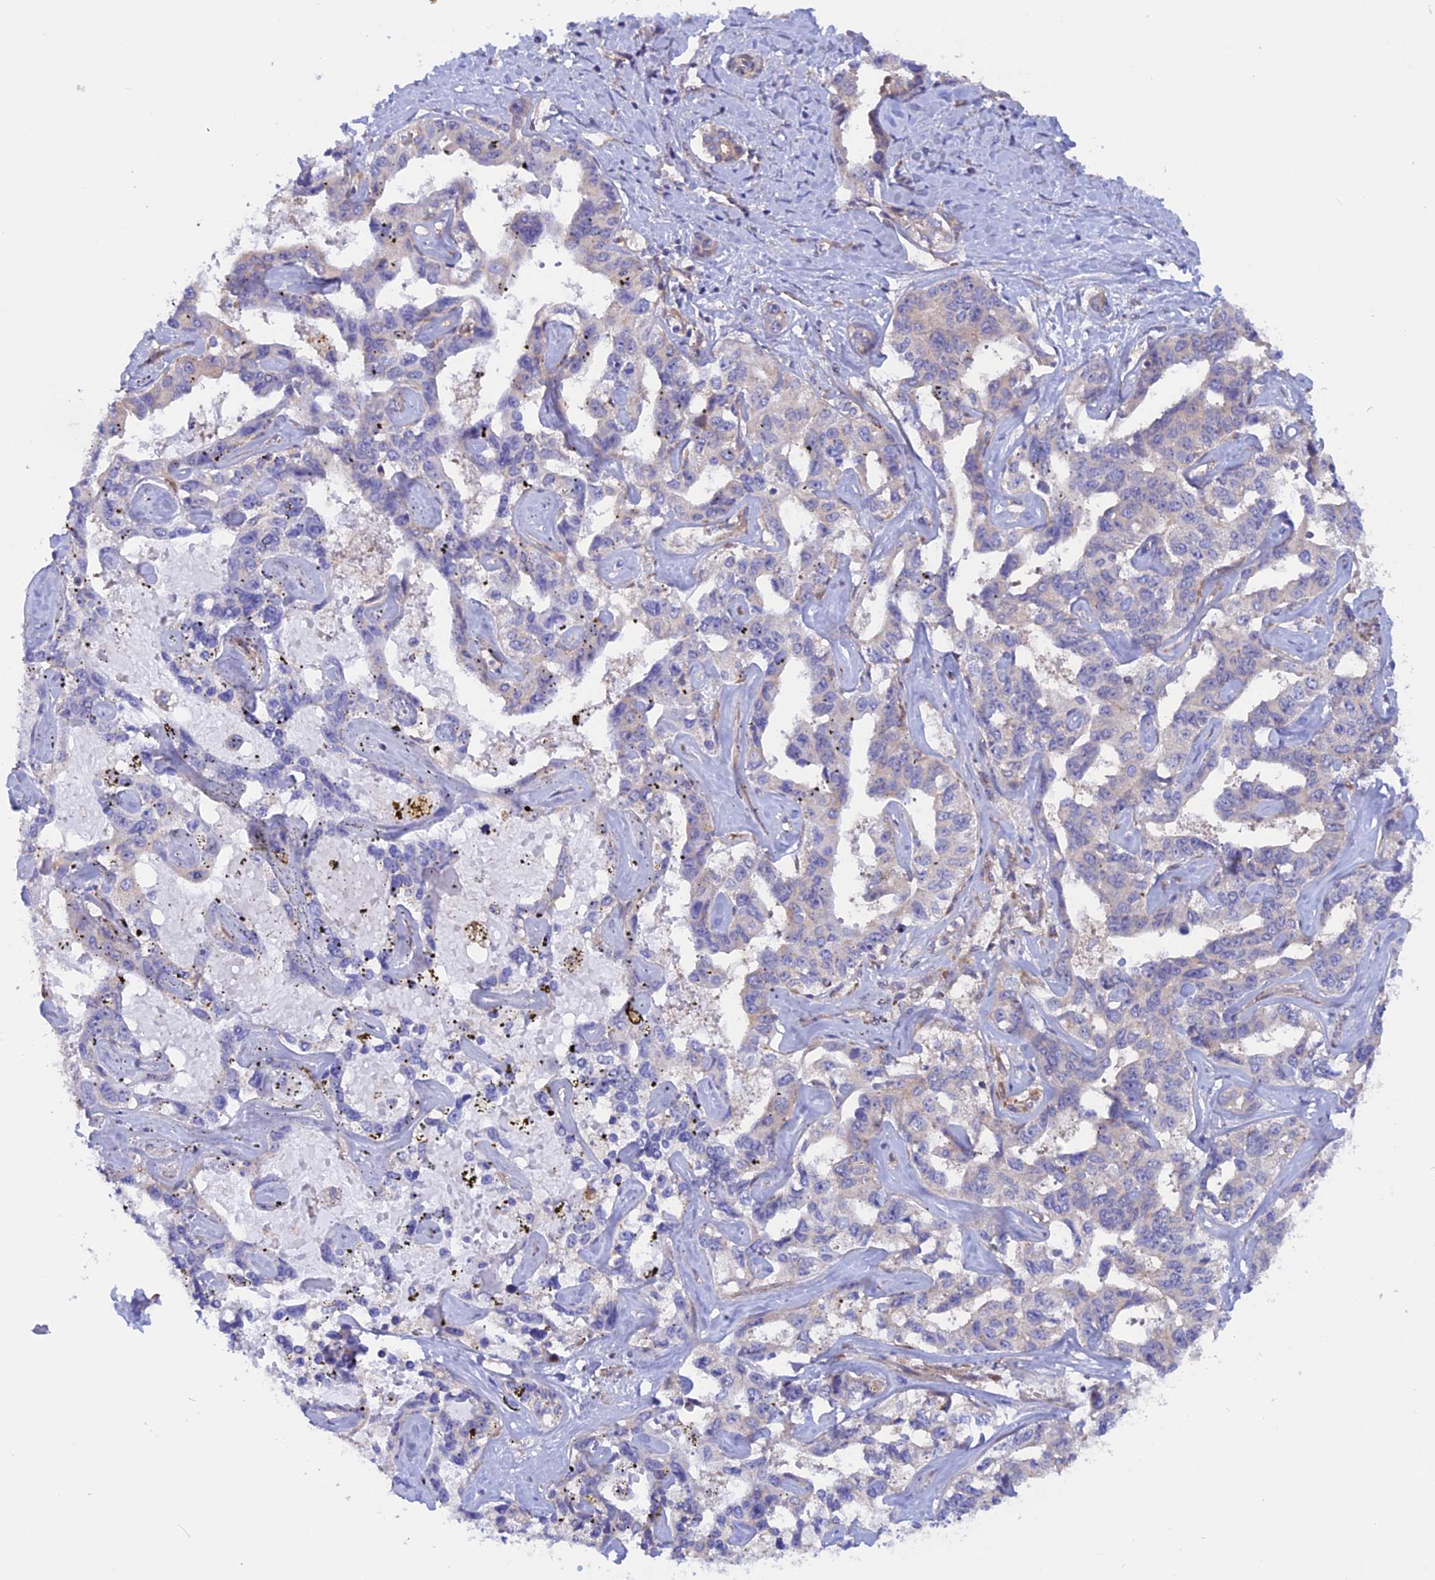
{"staining": {"intensity": "negative", "quantity": "none", "location": "none"}, "tissue": "liver cancer", "cell_type": "Tumor cells", "image_type": "cancer", "snomed": [{"axis": "morphology", "description": "Cholangiocarcinoma"}, {"axis": "topography", "description": "Liver"}], "caption": "IHC of liver cancer exhibits no positivity in tumor cells. (Stains: DAB (3,3'-diaminobenzidine) immunohistochemistry (IHC) with hematoxylin counter stain, Microscopy: brightfield microscopy at high magnification).", "gene": "HYCC1", "patient": {"sex": "male", "age": 59}}